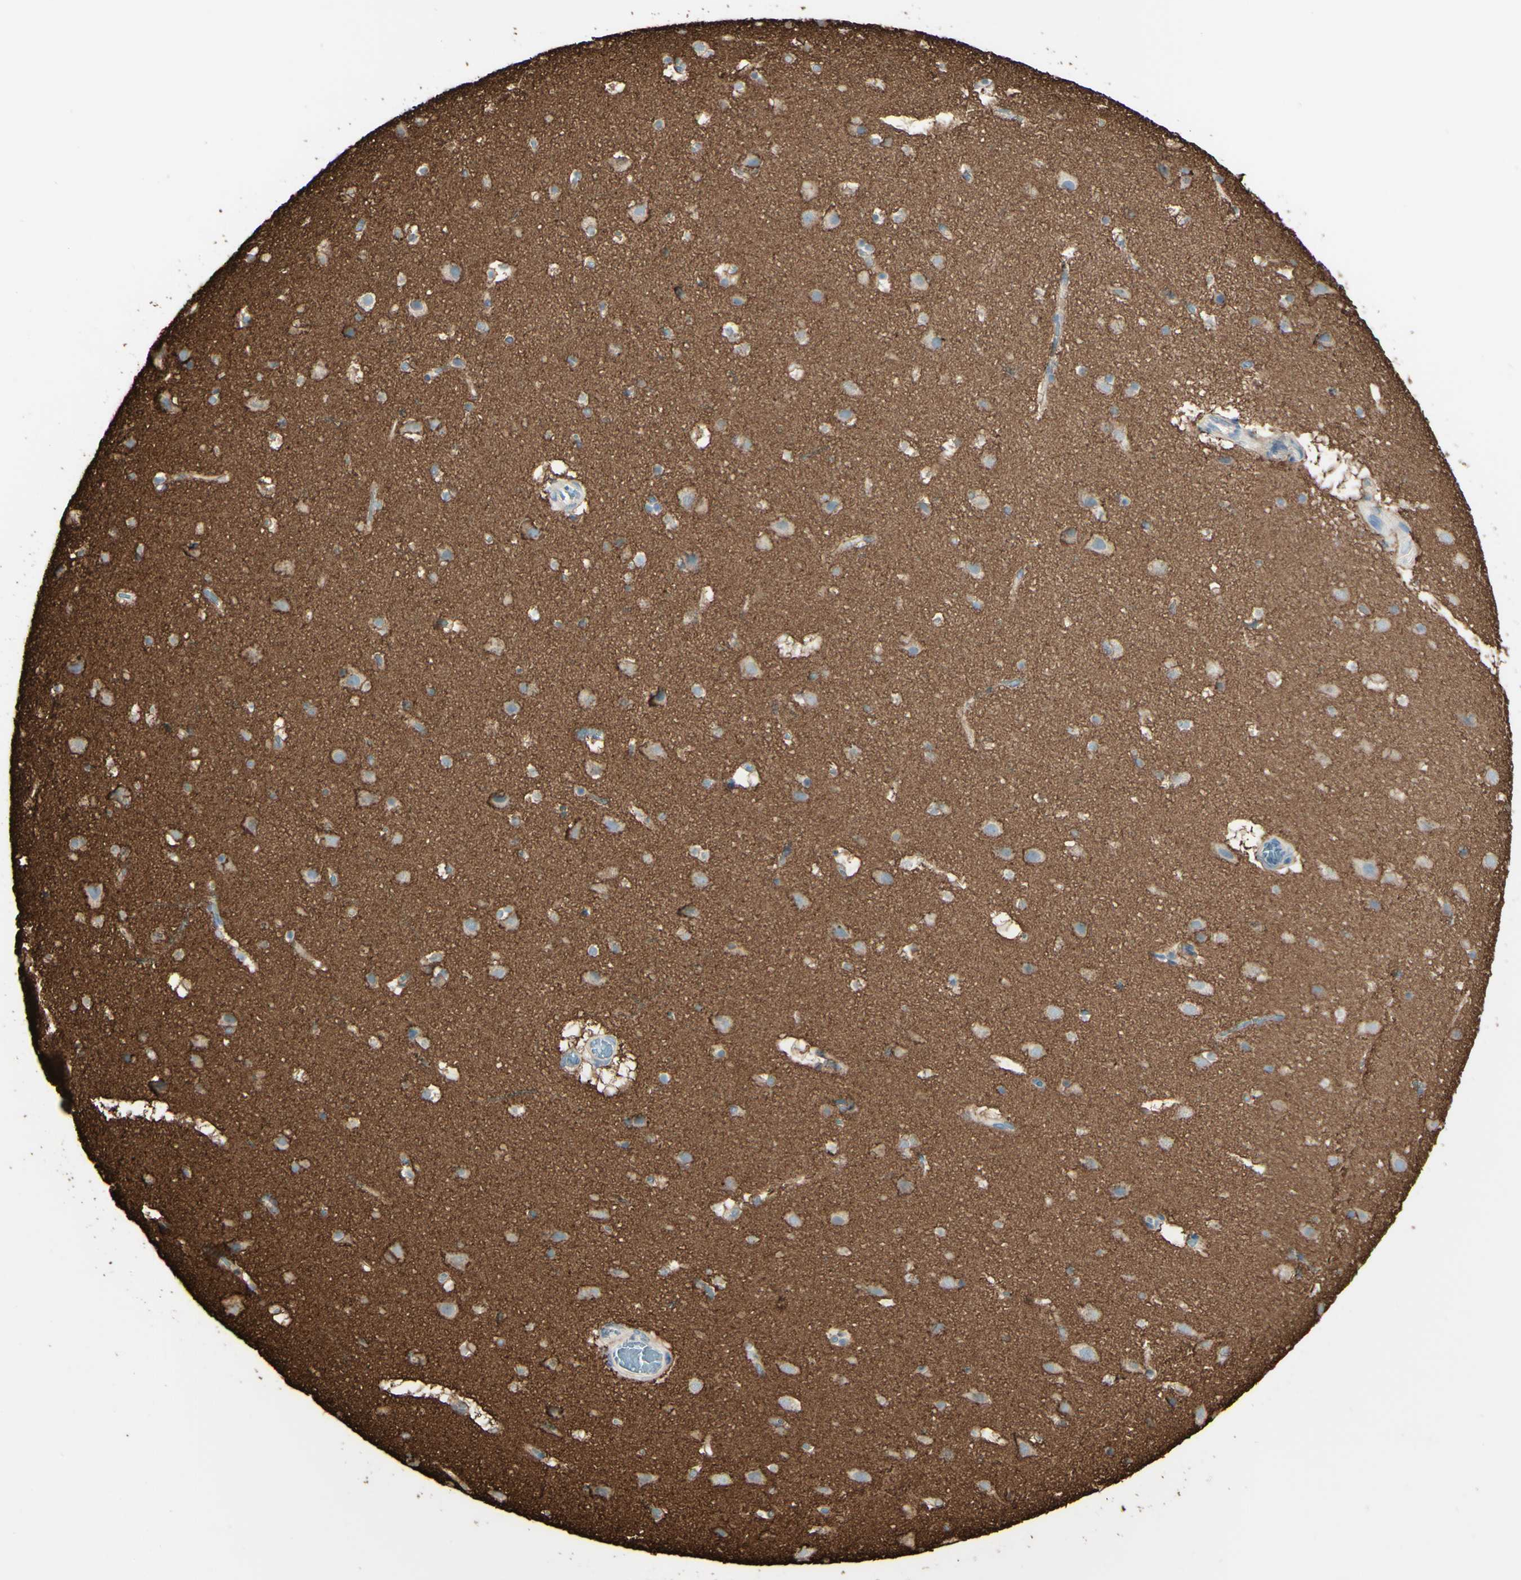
{"staining": {"intensity": "negative", "quantity": "none", "location": "none"}, "tissue": "cerebral cortex", "cell_type": "Endothelial cells", "image_type": "normal", "snomed": [{"axis": "morphology", "description": "Normal tissue, NOS"}, {"axis": "topography", "description": "Cerebral cortex"}], "caption": "Immunohistochemistry image of benign human cerebral cortex stained for a protein (brown), which reveals no expression in endothelial cells. (DAB (3,3'-diaminobenzidine) immunohistochemistry, high magnification).", "gene": "RNF149", "patient": {"sex": "male", "age": 45}}